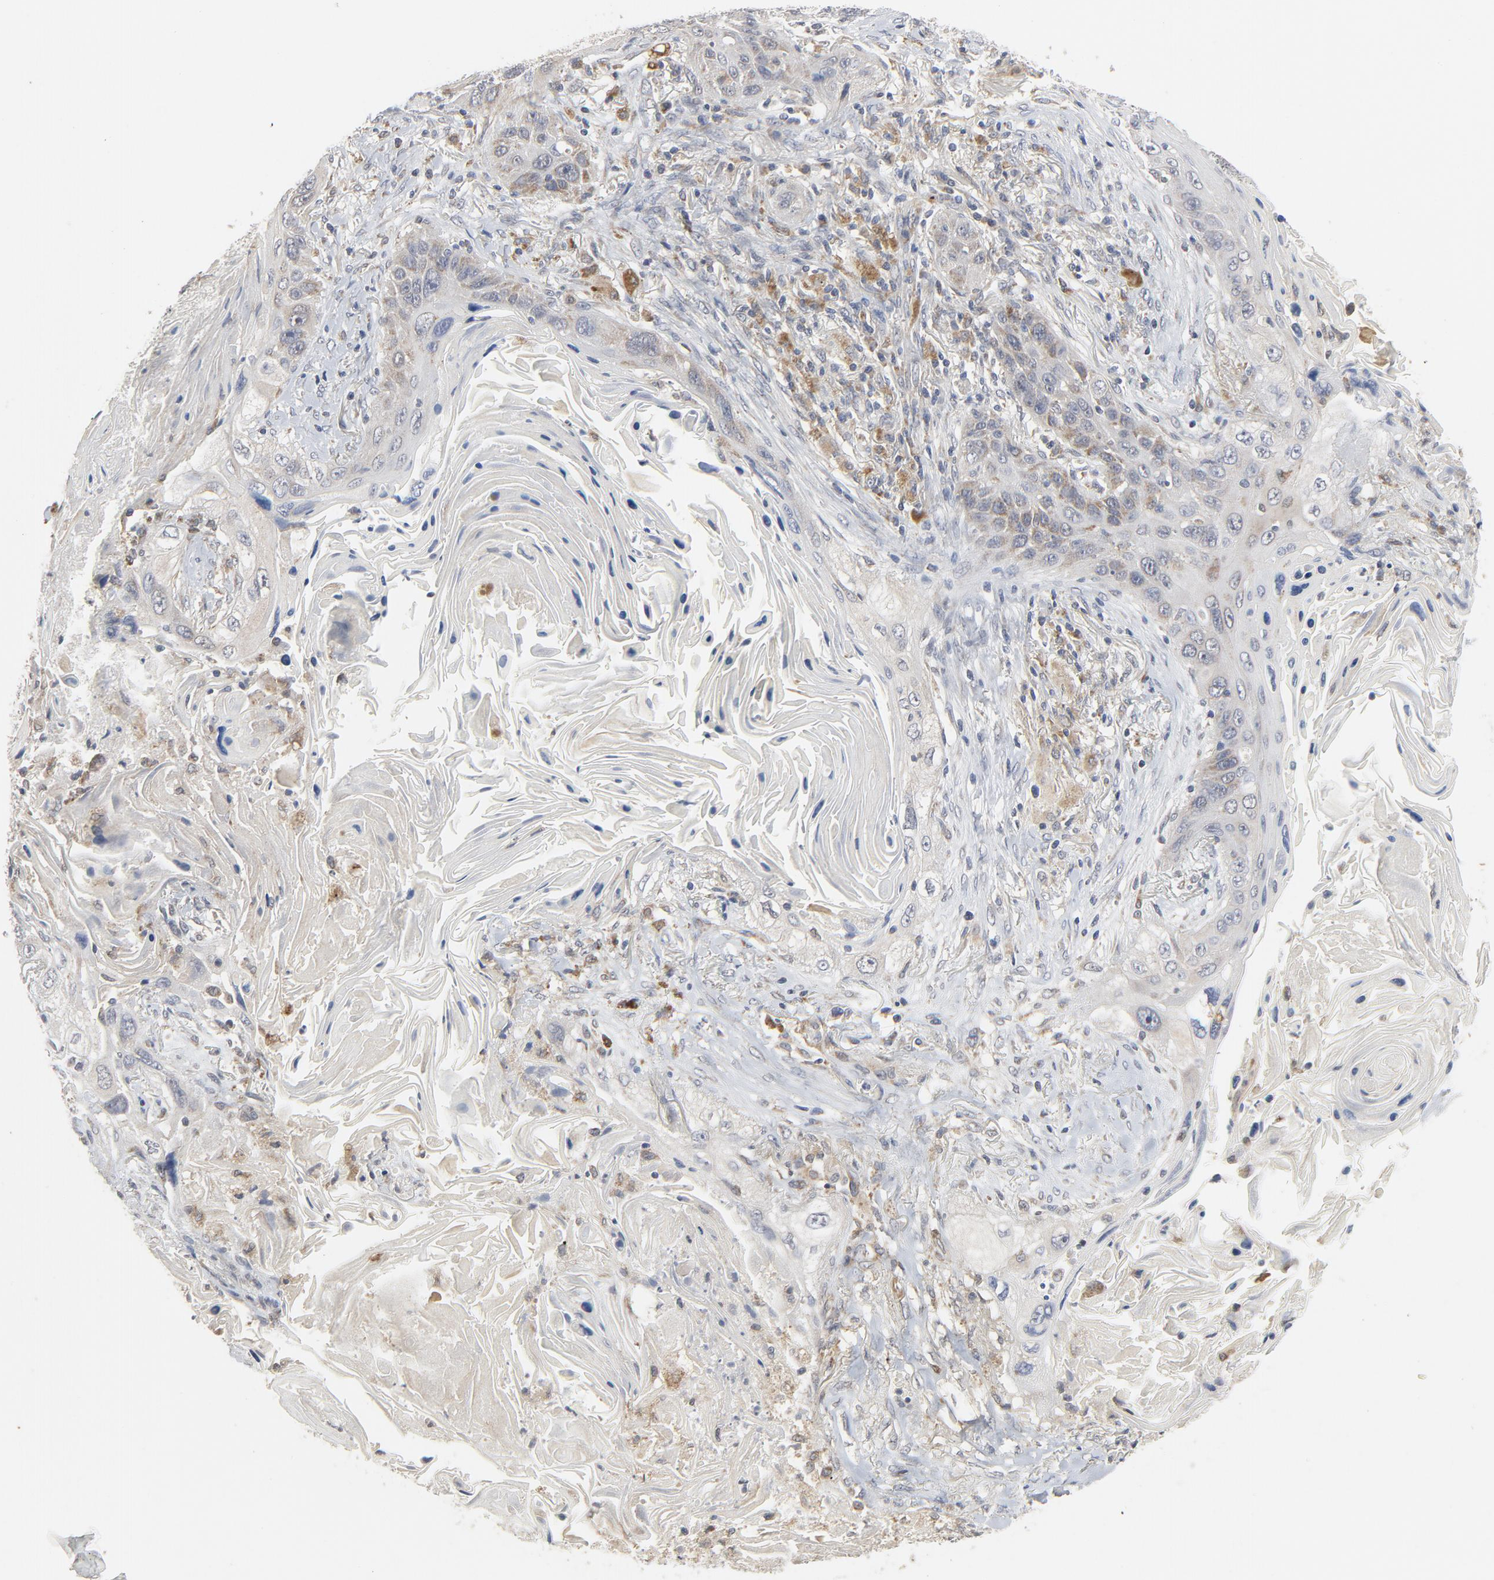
{"staining": {"intensity": "moderate", "quantity": "25%-75%", "location": "cytoplasmic/membranous"}, "tissue": "lung cancer", "cell_type": "Tumor cells", "image_type": "cancer", "snomed": [{"axis": "morphology", "description": "Squamous cell carcinoma, NOS"}, {"axis": "topography", "description": "Lung"}], "caption": "An image of human lung cancer stained for a protein displays moderate cytoplasmic/membranous brown staining in tumor cells. The staining was performed using DAB to visualize the protein expression in brown, while the nuclei were stained in blue with hematoxylin (Magnification: 20x).", "gene": "C14orf119", "patient": {"sex": "female", "age": 67}}